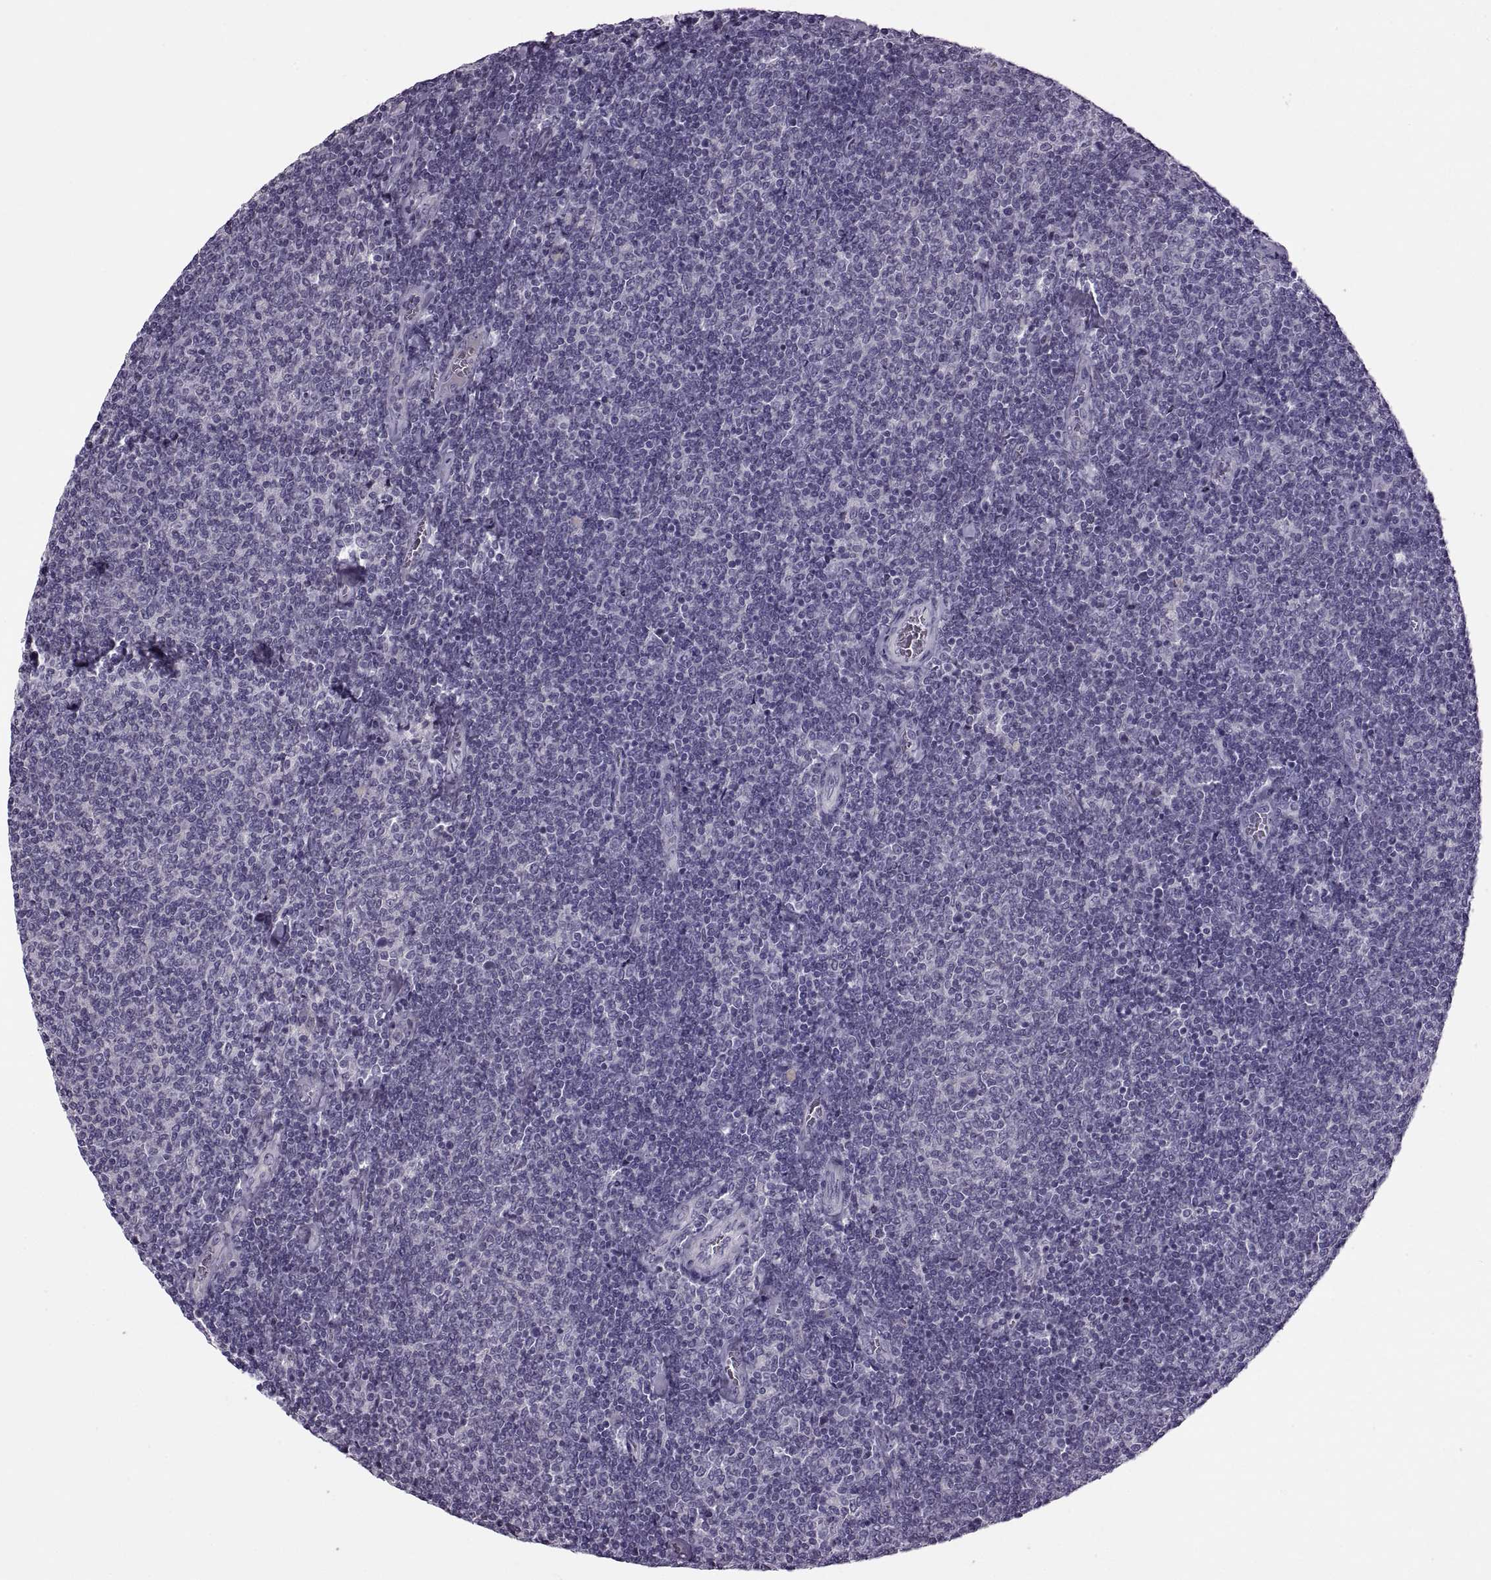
{"staining": {"intensity": "negative", "quantity": "none", "location": "none"}, "tissue": "lymphoma", "cell_type": "Tumor cells", "image_type": "cancer", "snomed": [{"axis": "morphology", "description": "Malignant lymphoma, non-Hodgkin's type, Low grade"}, {"axis": "topography", "description": "Lymph node"}], "caption": "Tumor cells are negative for brown protein staining in malignant lymphoma, non-Hodgkin's type (low-grade).", "gene": "RSPH6A", "patient": {"sex": "male", "age": 52}}